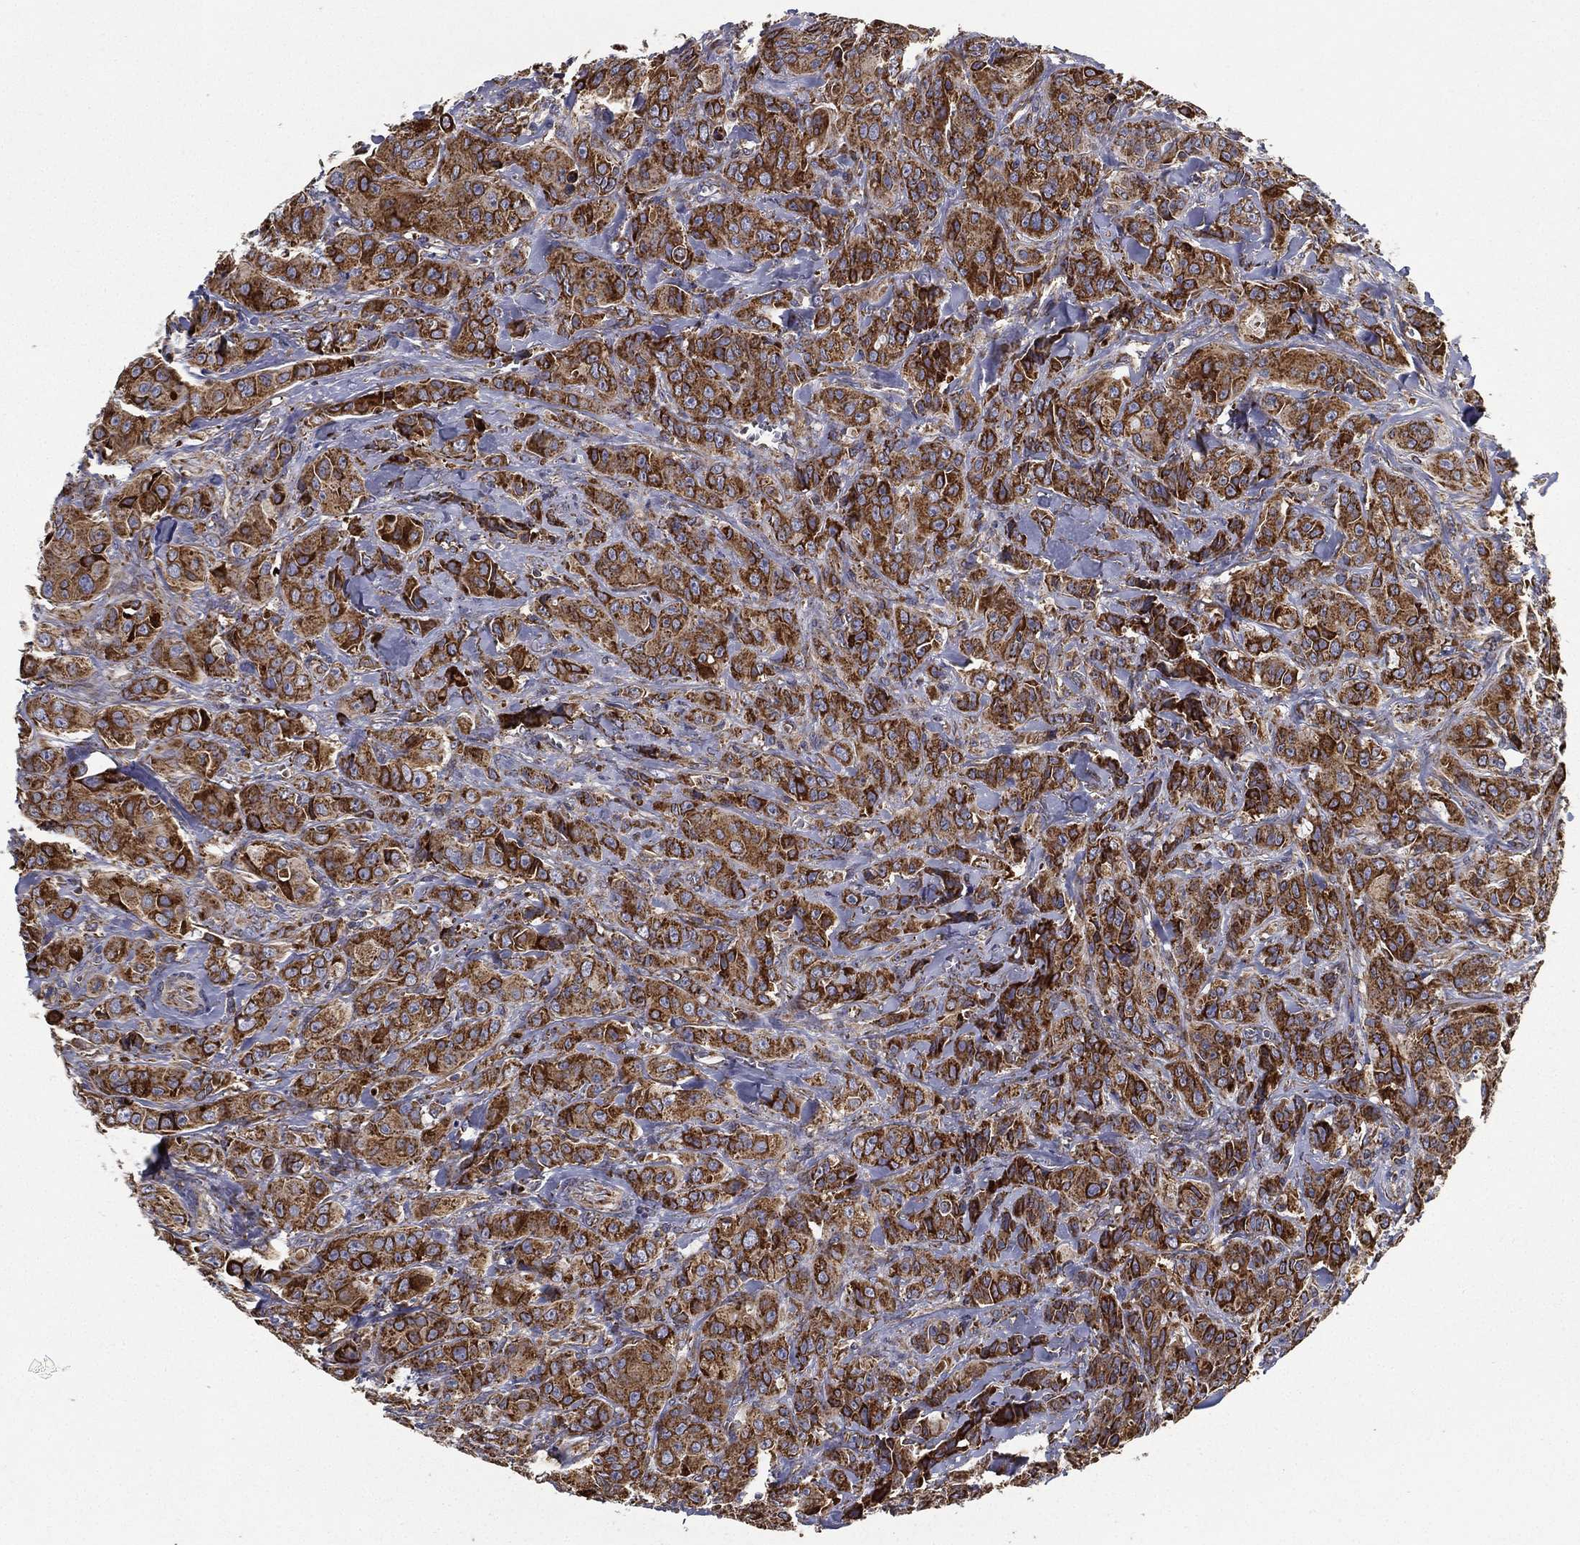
{"staining": {"intensity": "strong", "quantity": ">75%", "location": "cytoplasmic/membranous"}, "tissue": "breast cancer", "cell_type": "Tumor cells", "image_type": "cancer", "snomed": [{"axis": "morphology", "description": "Duct carcinoma"}, {"axis": "topography", "description": "Breast"}], "caption": "Protein expression analysis of human breast intraductal carcinoma reveals strong cytoplasmic/membranous staining in approximately >75% of tumor cells. (Brightfield microscopy of DAB IHC at high magnification).", "gene": "MT-CYB", "patient": {"sex": "female", "age": 43}}